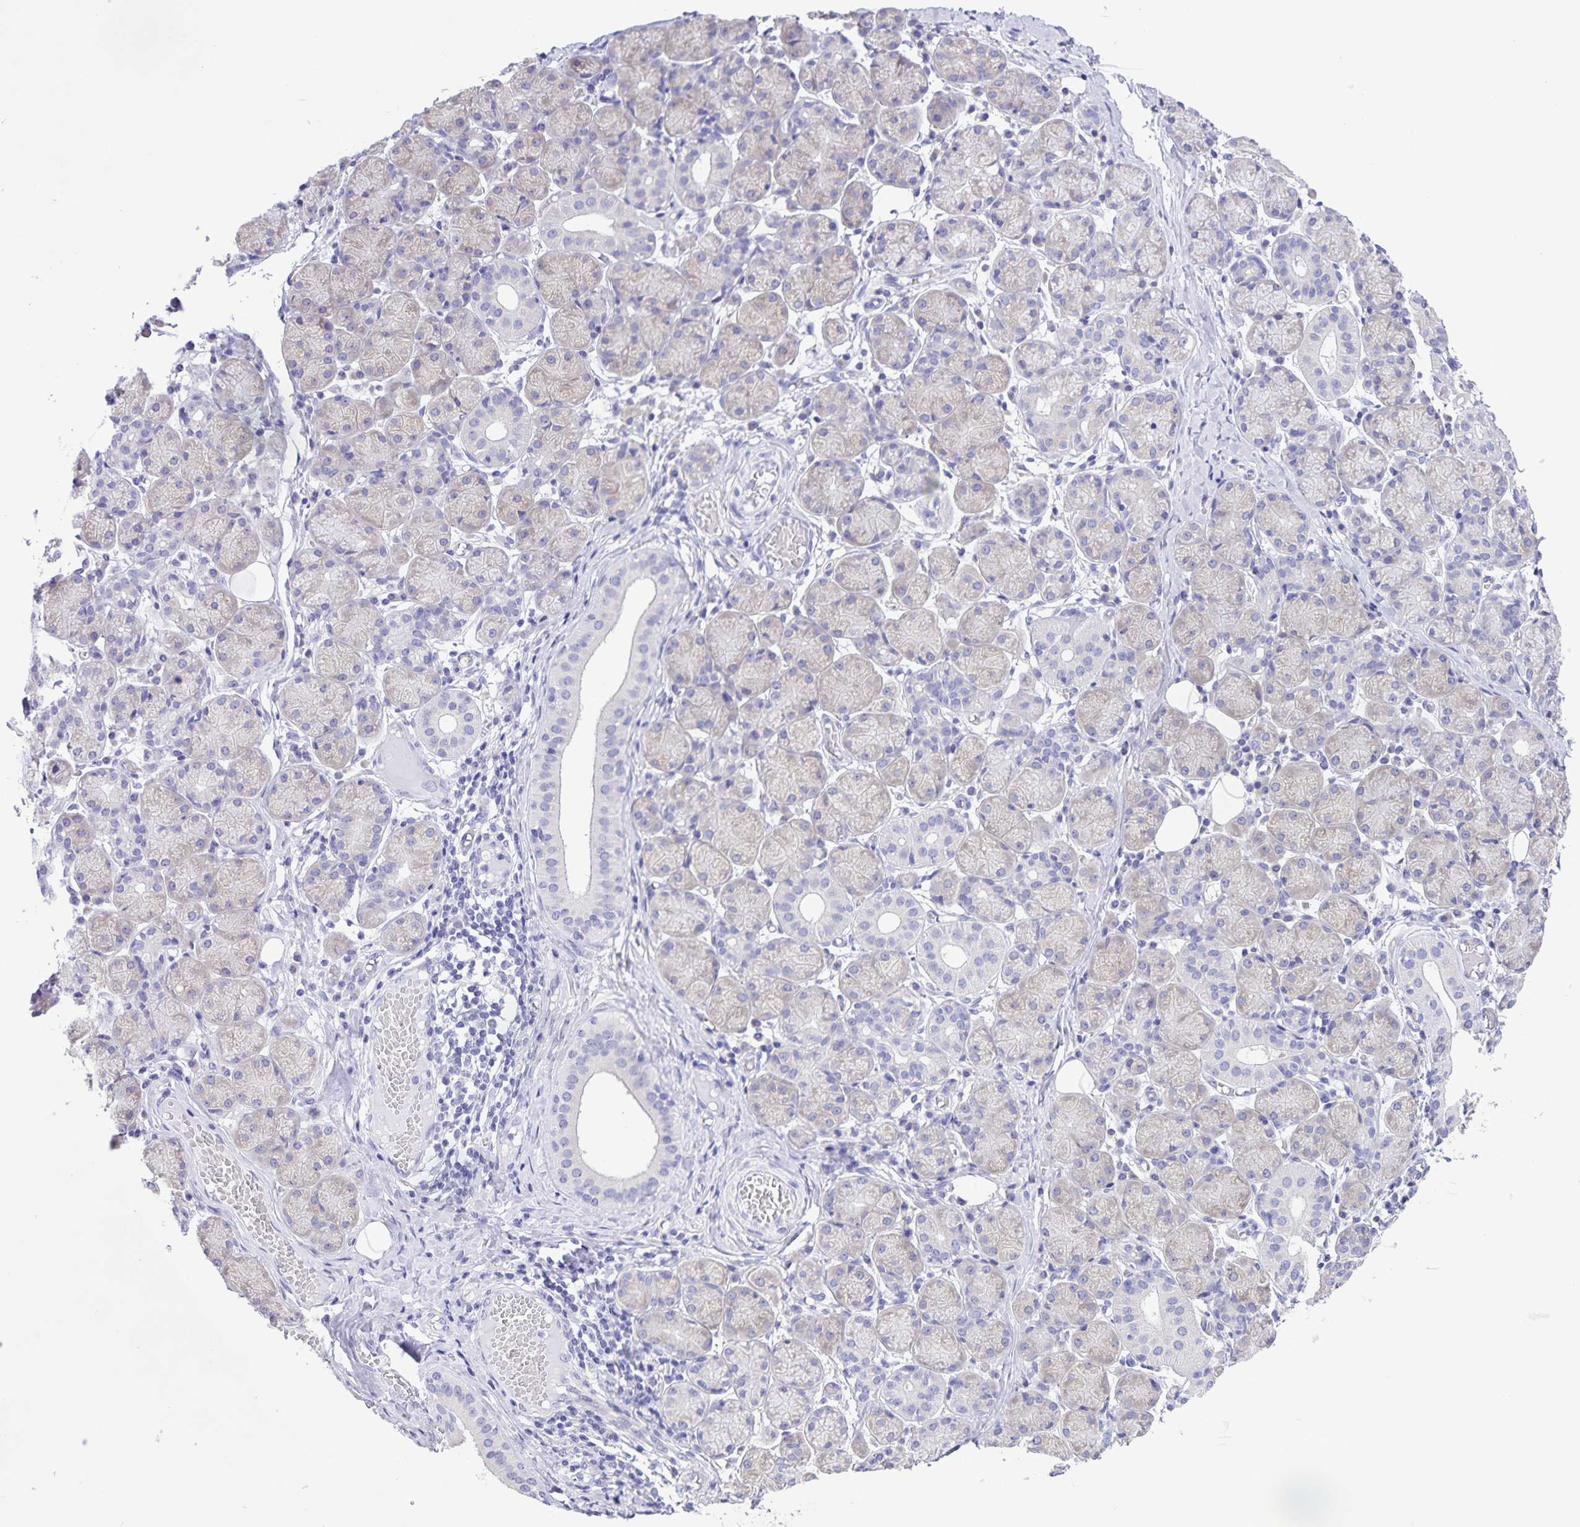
{"staining": {"intensity": "weak", "quantity": "<25%", "location": "cytoplasmic/membranous"}, "tissue": "salivary gland", "cell_type": "Glandular cells", "image_type": "normal", "snomed": [{"axis": "morphology", "description": "Normal tissue, NOS"}, {"axis": "topography", "description": "Salivary gland"}], "caption": "This is a micrograph of IHC staining of unremarkable salivary gland, which shows no expression in glandular cells.", "gene": "CAPSL", "patient": {"sex": "female", "age": 24}}